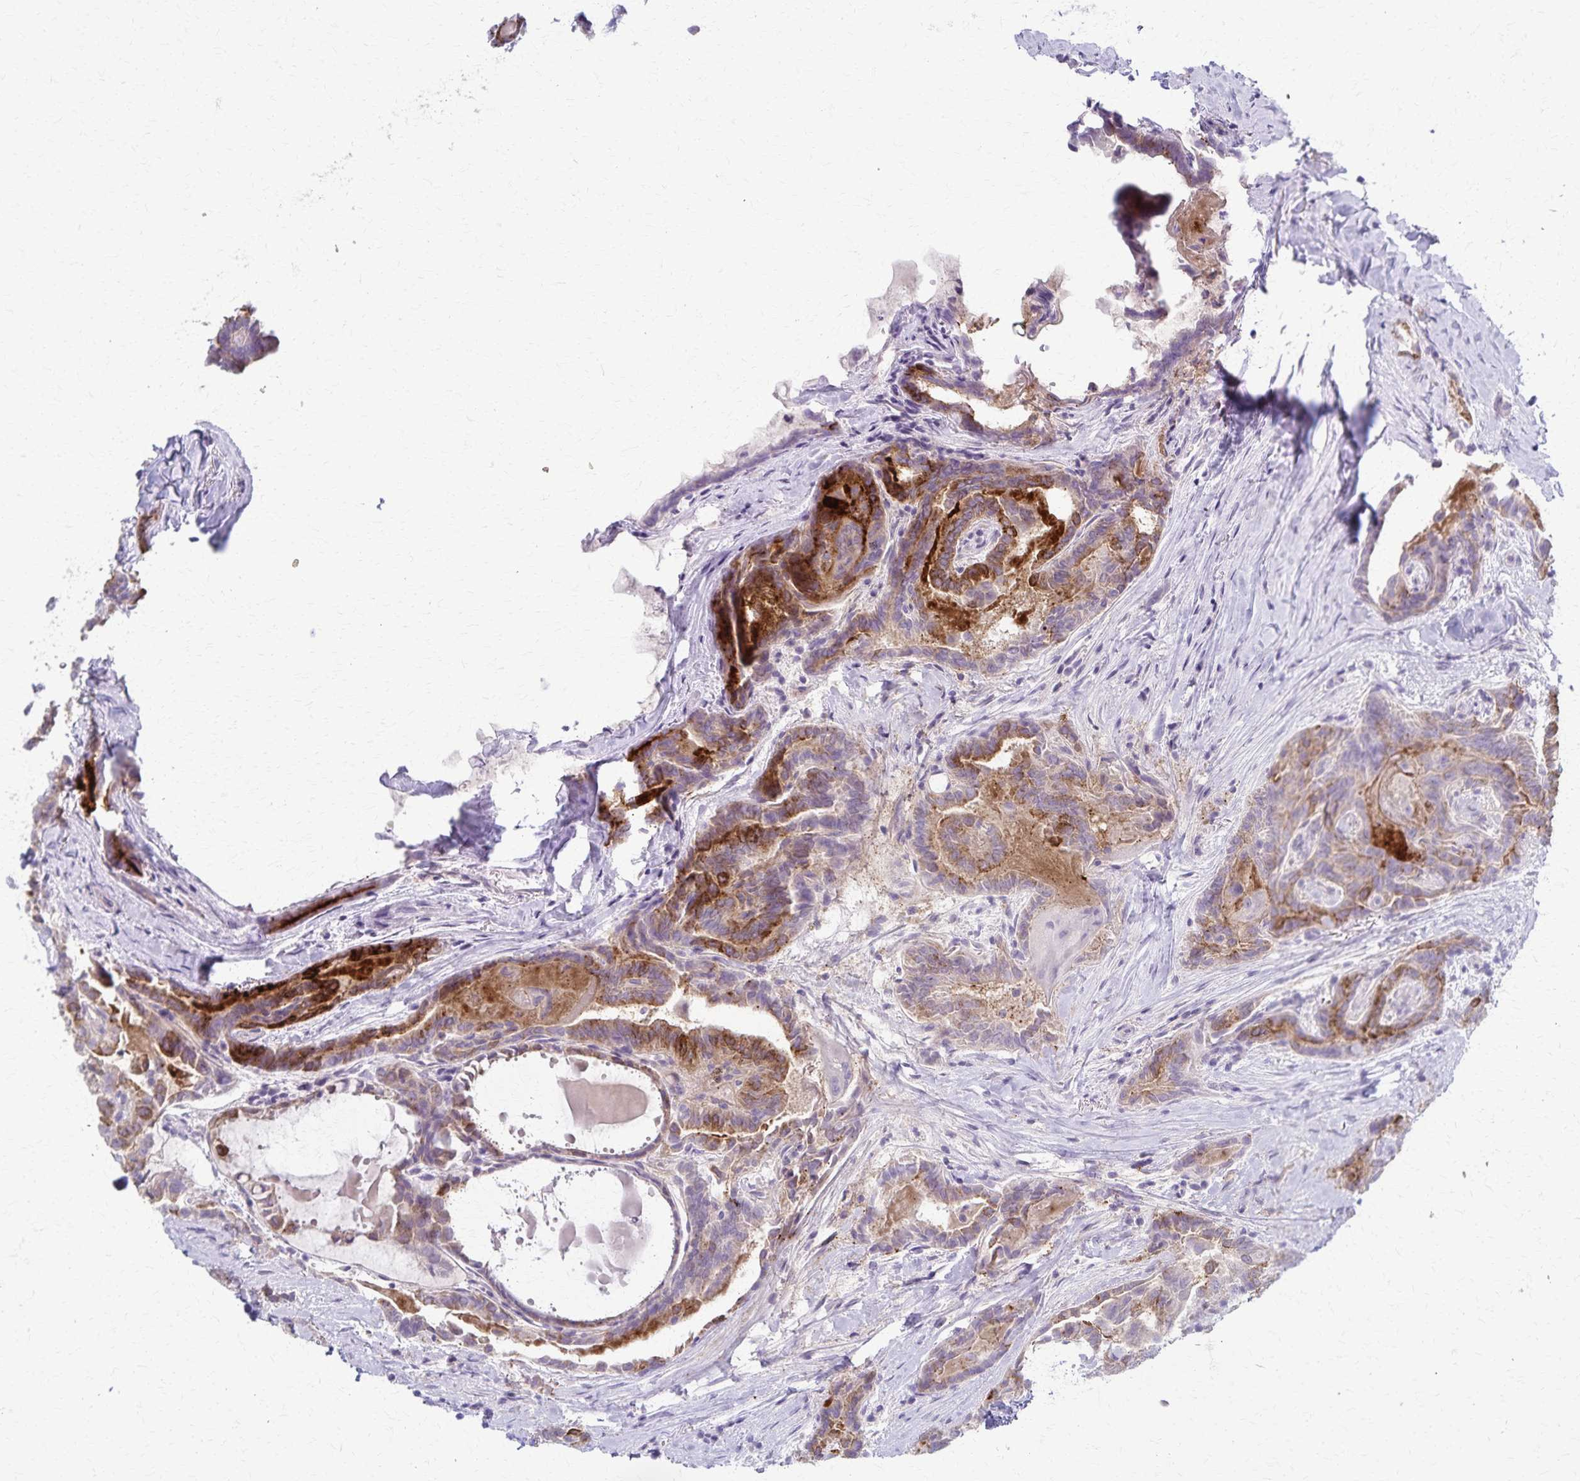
{"staining": {"intensity": "strong", "quantity": "<25%", "location": "cytoplasmic/membranous"}, "tissue": "thyroid cancer", "cell_type": "Tumor cells", "image_type": "cancer", "snomed": [{"axis": "morphology", "description": "Papillary adenocarcinoma, NOS"}, {"axis": "topography", "description": "Thyroid gland"}], "caption": "Thyroid cancer was stained to show a protein in brown. There is medium levels of strong cytoplasmic/membranous positivity in approximately <25% of tumor cells.", "gene": "TMEM60", "patient": {"sex": "female", "age": 61}}